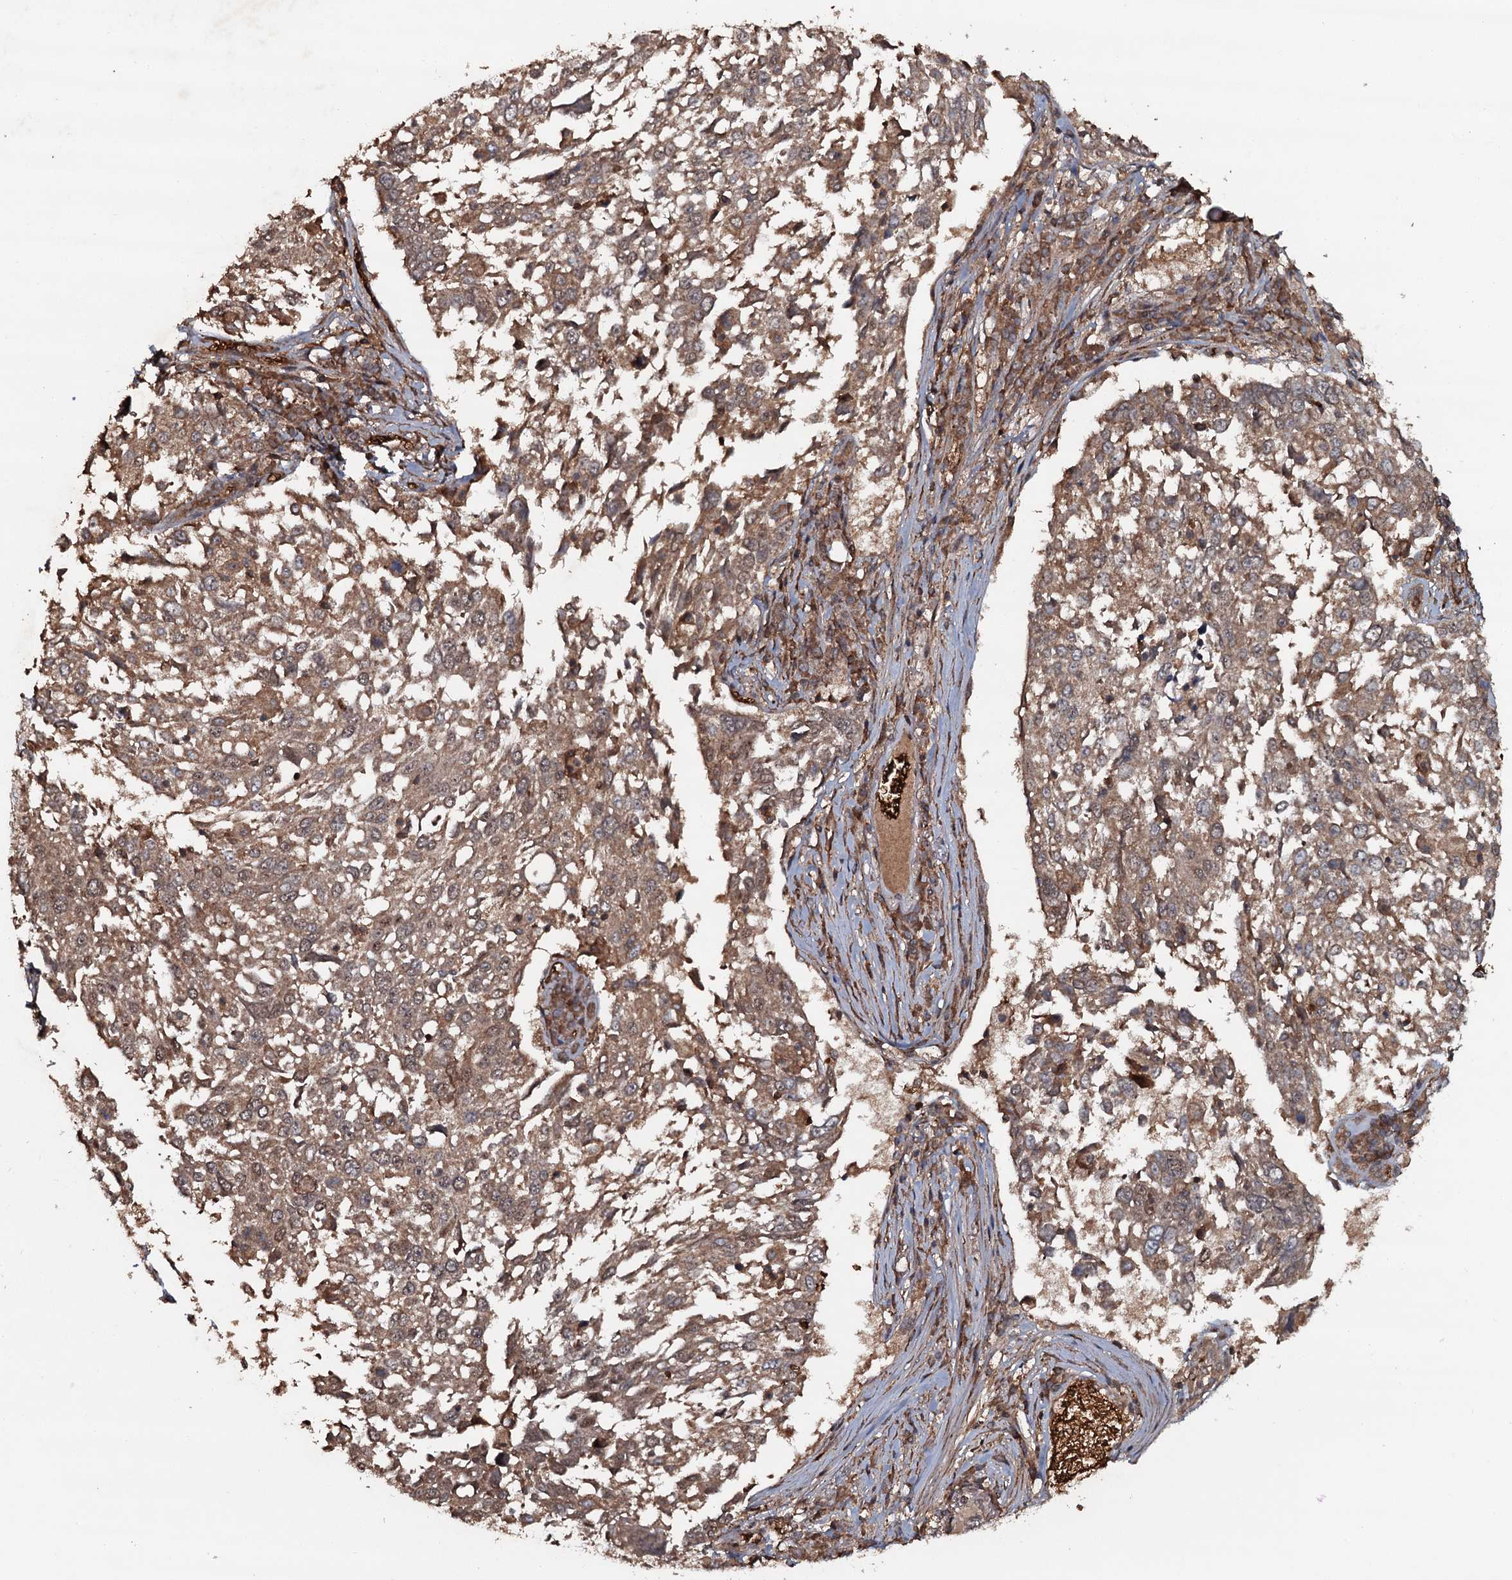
{"staining": {"intensity": "moderate", "quantity": ">75%", "location": "cytoplasmic/membranous"}, "tissue": "lung cancer", "cell_type": "Tumor cells", "image_type": "cancer", "snomed": [{"axis": "morphology", "description": "Squamous cell carcinoma, NOS"}, {"axis": "topography", "description": "Lung"}], "caption": "Lung cancer (squamous cell carcinoma) tissue displays moderate cytoplasmic/membranous positivity in approximately >75% of tumor cells The protein is stained brown, and the nuclei are stained in blue (DAB IHC with brightfield microscopy, high magnification).", "gene": "ADGRG3", "patient": {"sex": "male", "age": 65}}